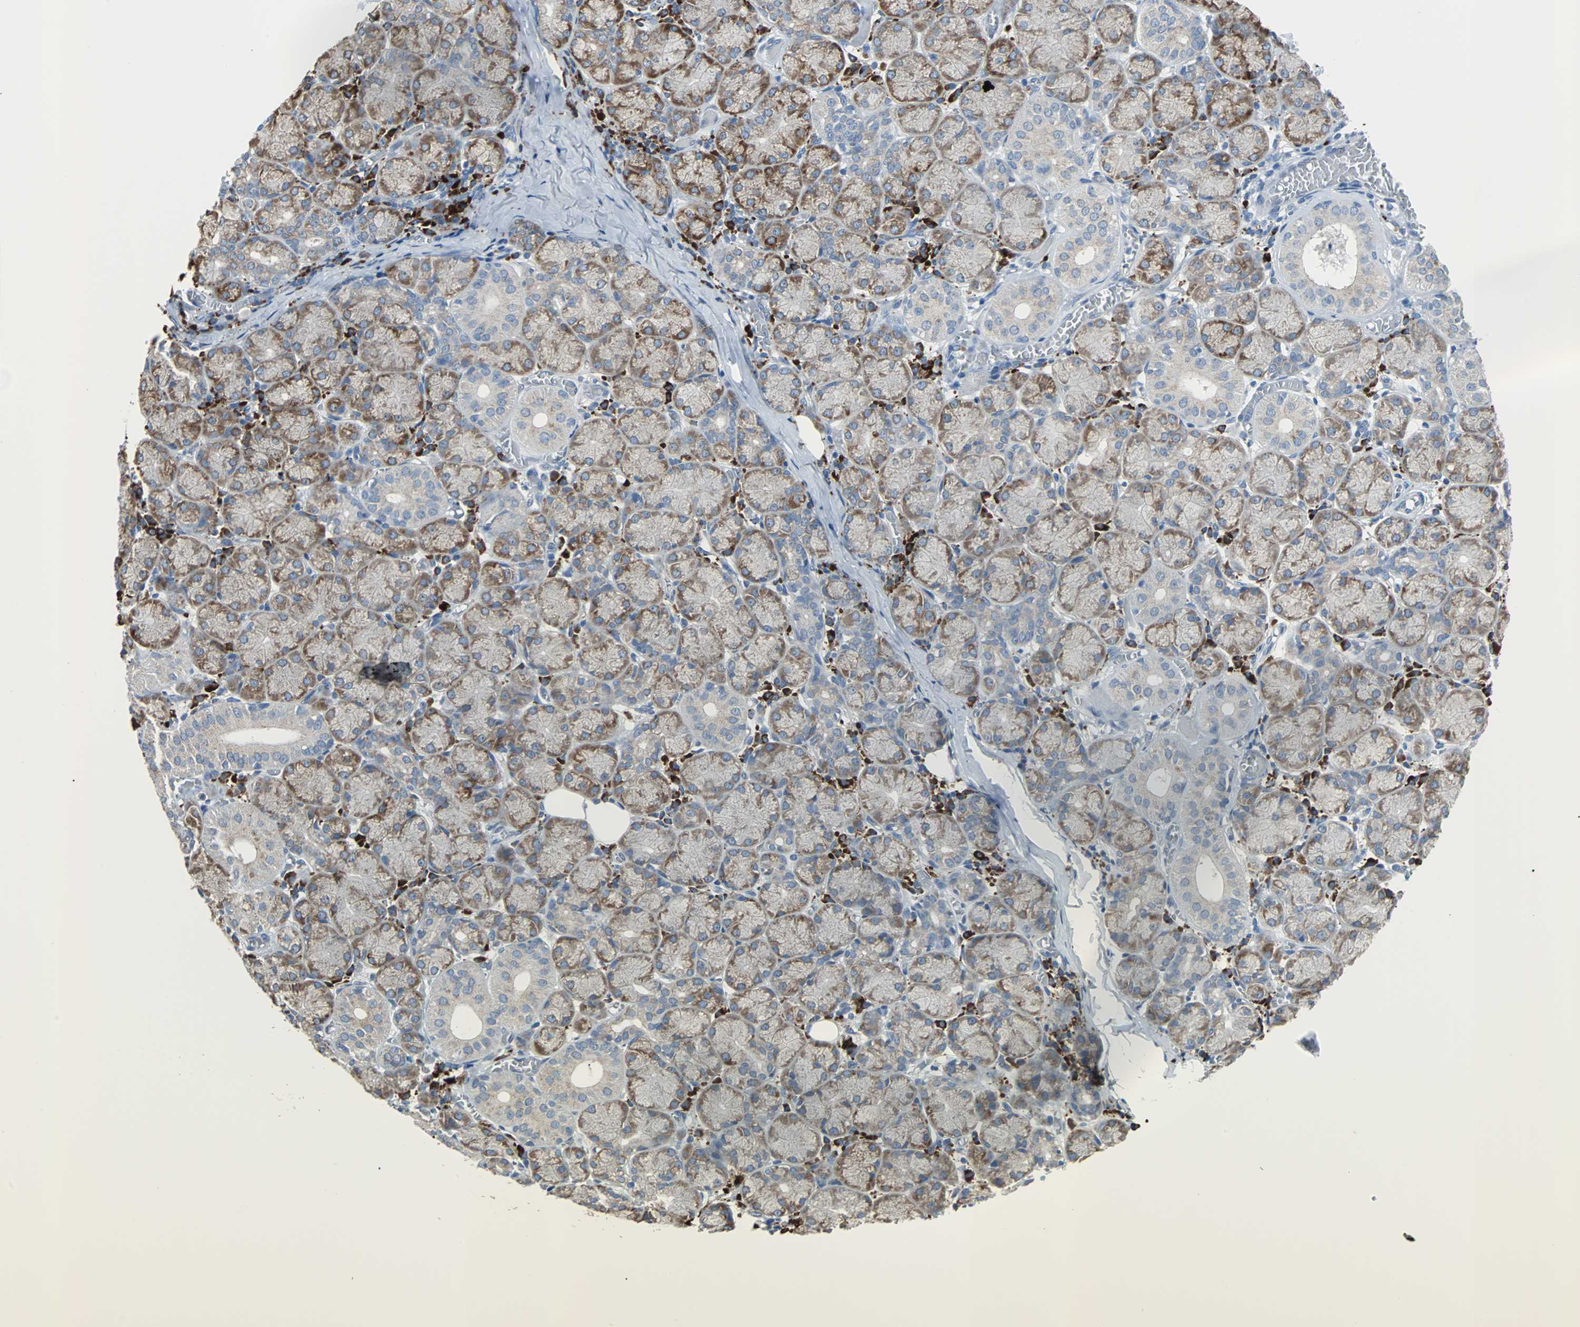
{"staining": {"intensity": "moderate", "quantity": "25%-75%", "location": "cytoplasmic/membranous"}, "tissue": "salivary gland", "cell_type": "Glandular cells", "image_type": "normal", "snomed": [{"axis": "morphology", "description": "Normal tissue, NOS"}, {"axis": "topography", "description": "Salivary gland"}], "caption": "IHC staining of unremarkable salivary gland, which displays medium levels of moderate cytoplasmic/membranous positivity in approximately 25%-75% of glandular cells indicating moderate cytoplasmic/membranous protein staining. The staining was performed using DAB (3,3'-diaminobenzidine) (brown) for protein detection and nuclei were counterstained in hematoxylin (blue).", "gene": "PDIA4", "patient": {"sex": "female", "age": 24}}